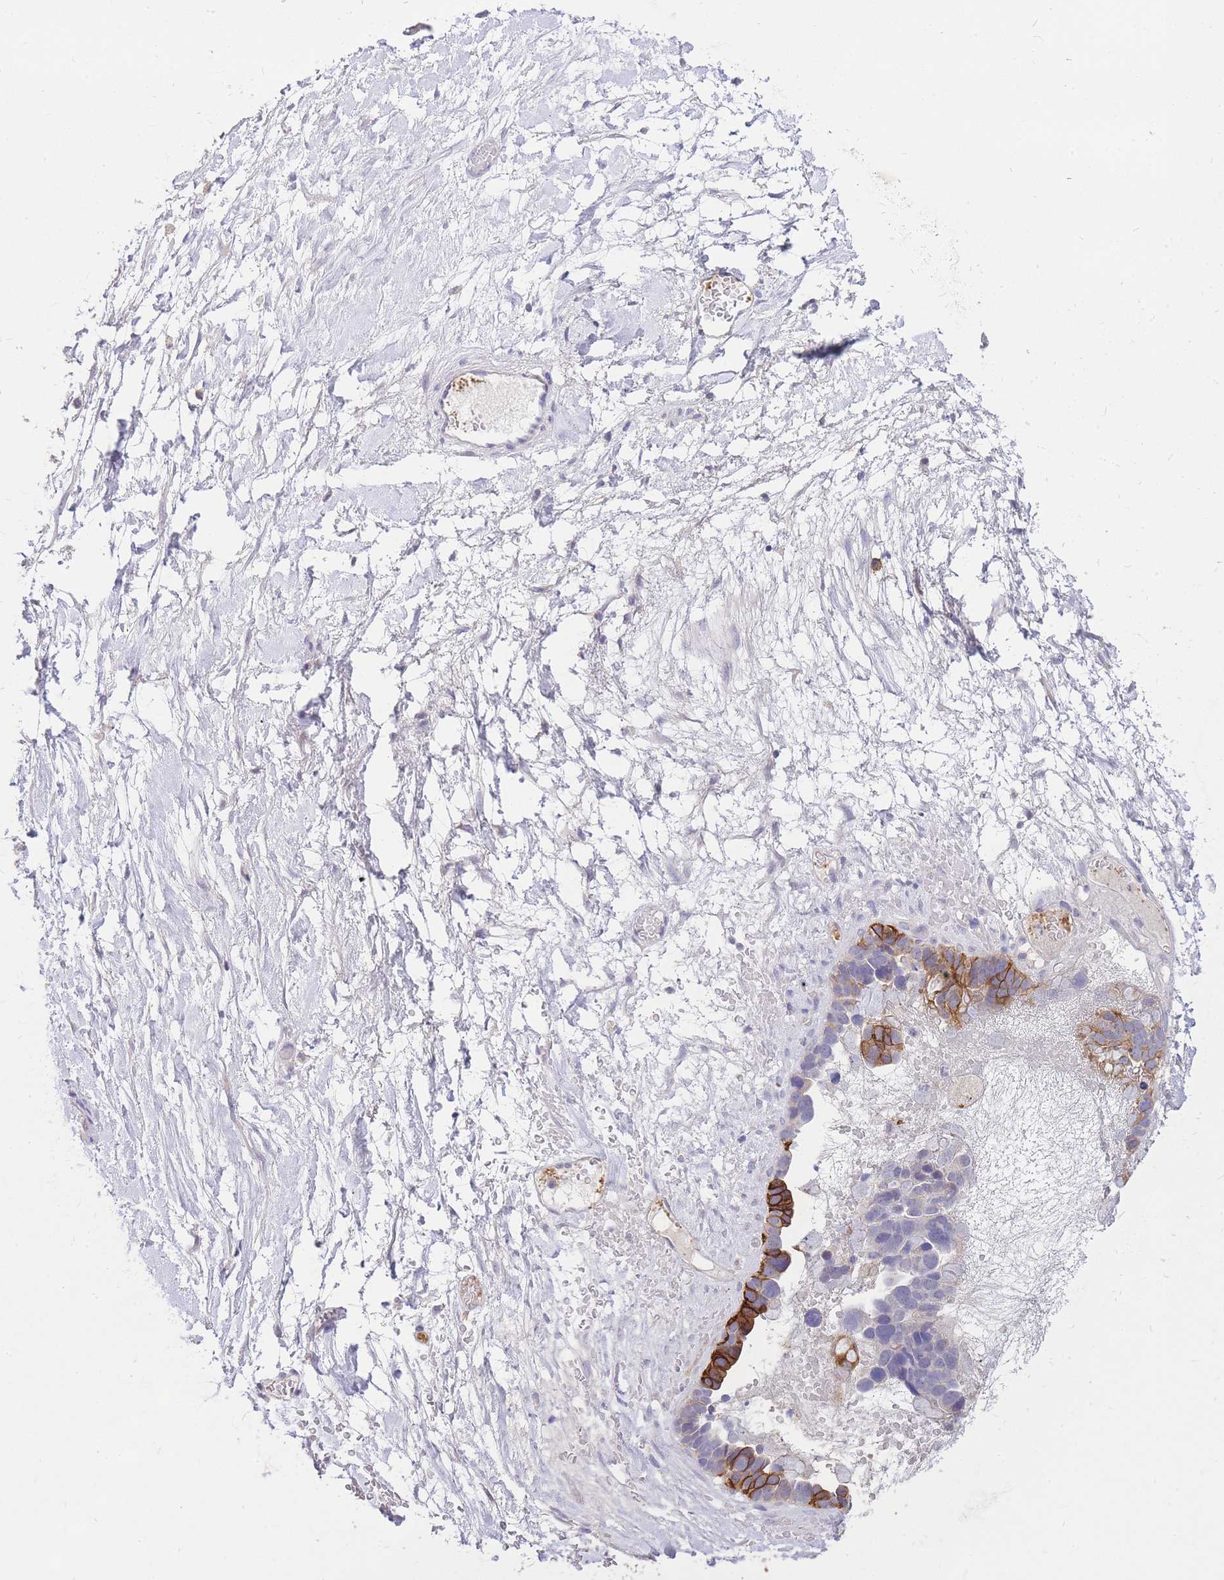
{"staining": {"intensity": "strong", "quantity": "<25%", "location": "cytoplasmic/membranous"}, "tissue": "ovarian cancer", "cell_type": "Tumor cells", "image_type": "cancer", "snomed": [{"axis": "morphology", "description": "Cystadenocarcinoma, serous, NOS"}, {"axis": "topography", "description": "Ovary"}], "caption": "Protein expression by IHC reveals strong cytoplasmic/membranous staining in approximately <25% of tumor cells in ovarian cancer (serous cystadenocarcinoma).", "gene": "C2orf88", "patient": {"sex": "female", "age": 54}}